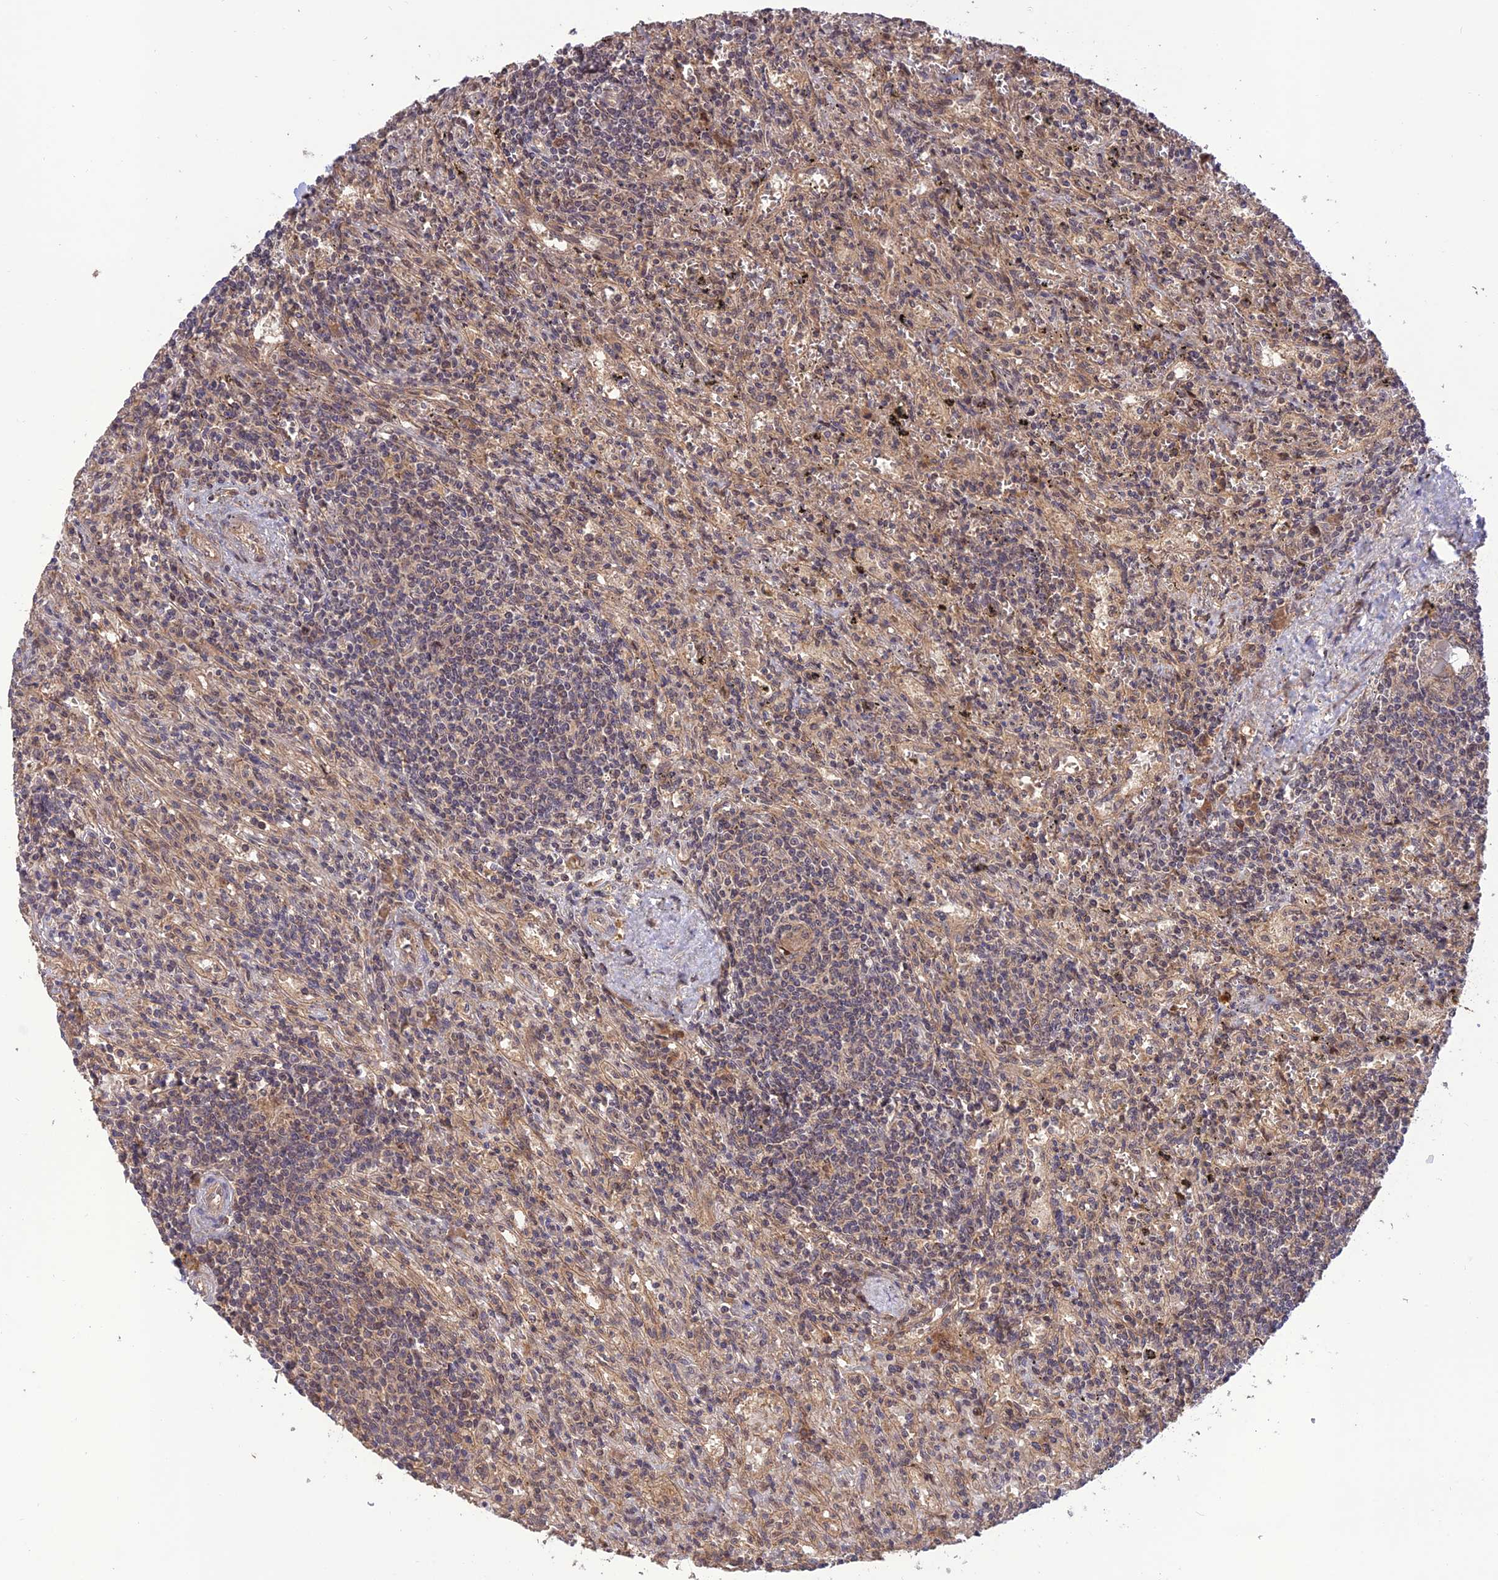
{"staining": {"intensity": "negative", "quantity": "none", "location": "none"}, "tissue": "lymphoma", "cell_type": "Tumor cells", "image_type": "cancer", "snomed": [{"axis": "morphology", "description": "Malignant lymphoma, non-Hodgkin's type, Low grade"}, {"axis": "topography", "description": "Spleen"}], "caption": "The image reveals no staining of tumor cells in malignant lymphoma, non-Hodgkin's type (low-grade). The staining is performed using DAB (3,3'-diaminobenzidine) brown chromogen with nuclei counter-stained in using hematoxylin.", "gene": "REV1", "patient": {"sex": "male", "age": 76}}